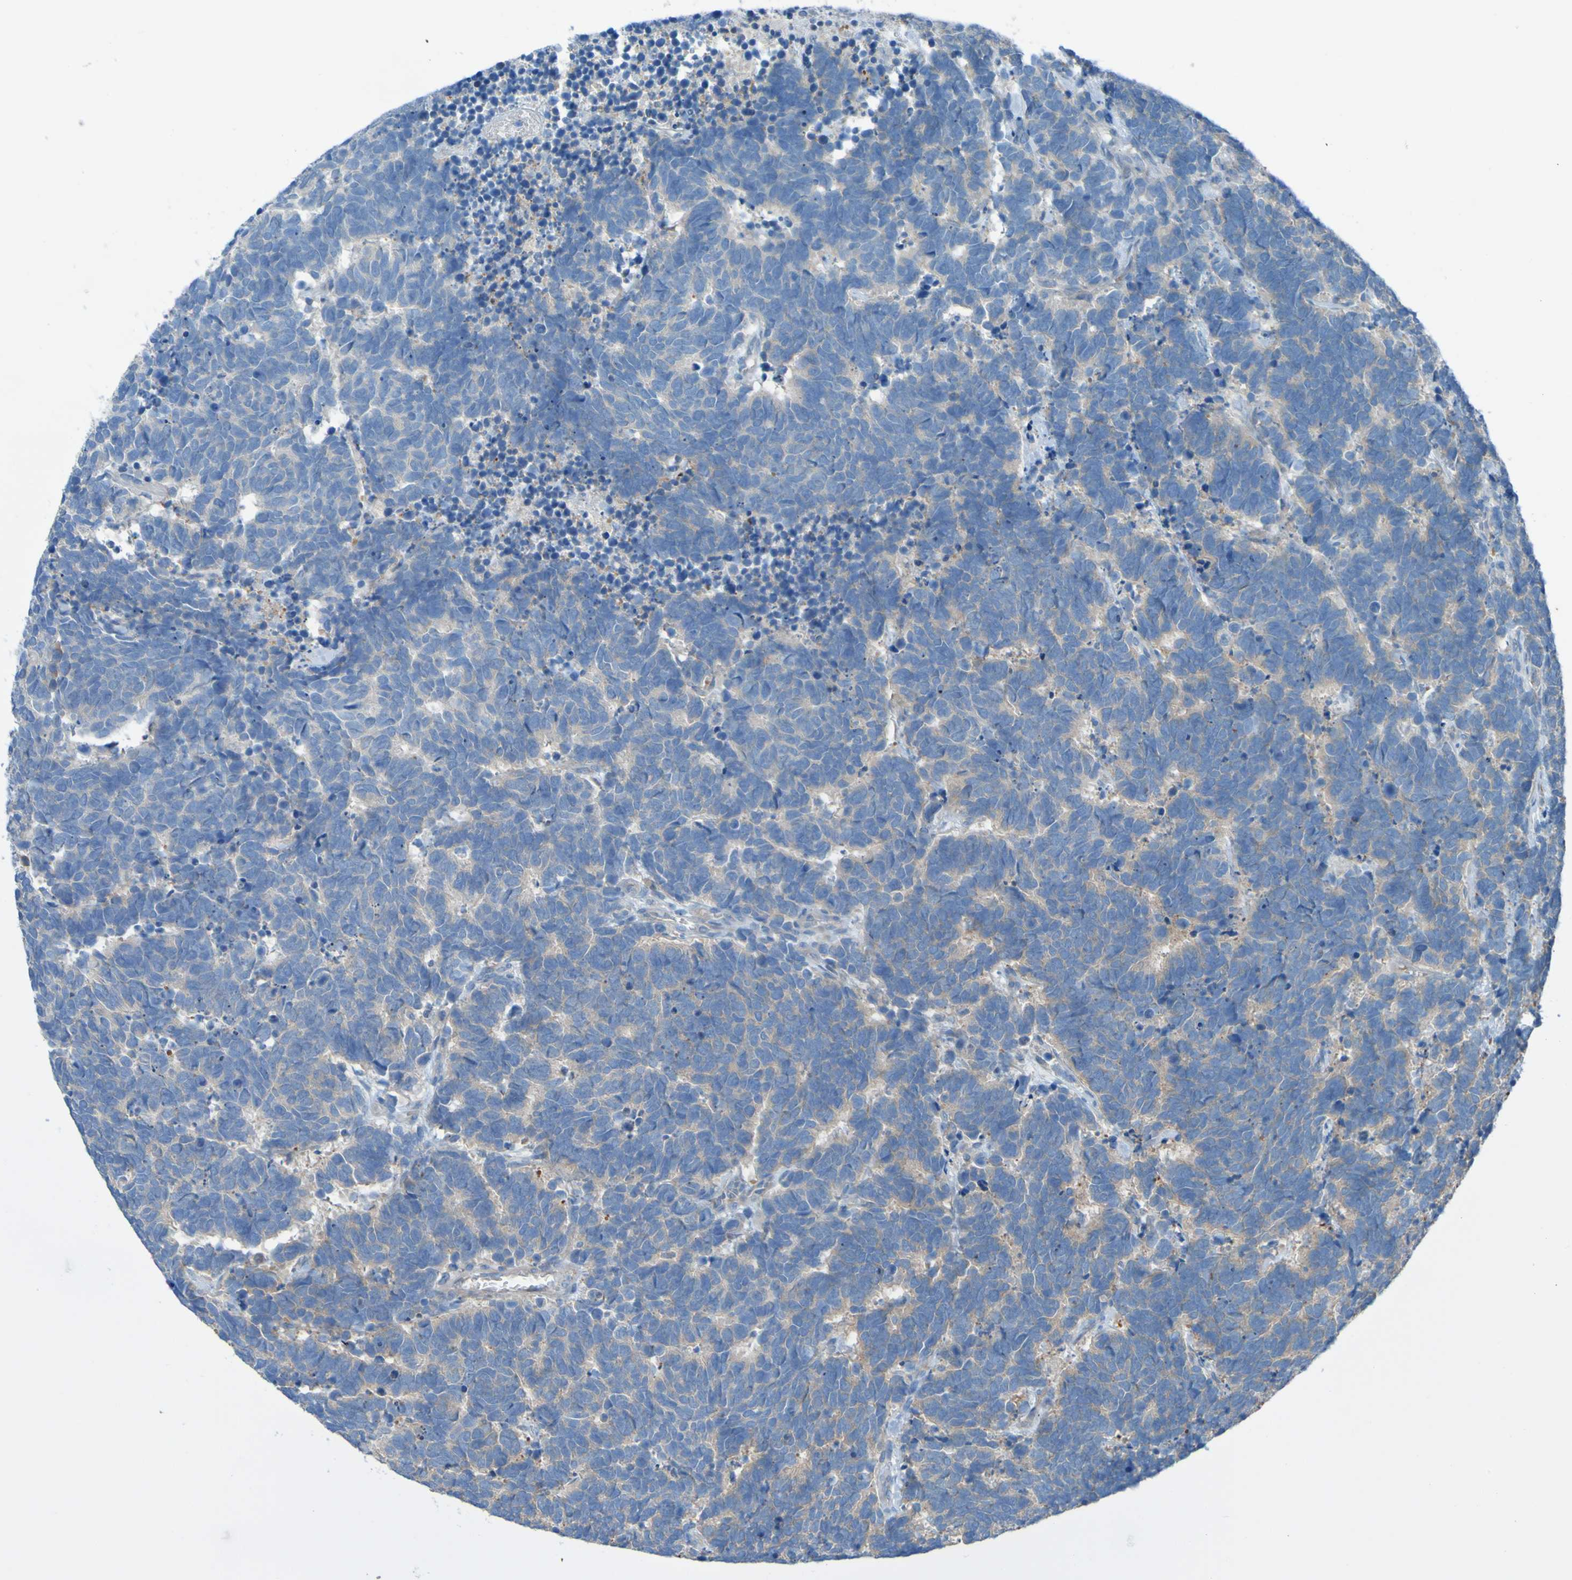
{"staining": {"intensity": "weak", "quantity": ">75%", "location": "cytoplasmic/membranous"}, "tissue": "carcinoid", "cell_type": "Tumor cells", "image_type": "cancer", "snomed": [{"axis": "morphology", "description": "Carcinoma, NOS"}, {"axis": "morphology", "description": "Carcinoid, malignant, NOS"}, {"axis": "topography", "description": "Urinary bladder"}], "caption": "This histopathology image exhibits immunohistochemistry (IHC) staining of carcinoid, with low weak cytoplasmic/membranous staining in approximately >75% of tumor cells.", "gene": "NPRL3", "patient": {"sex": "male", "age": 57}}